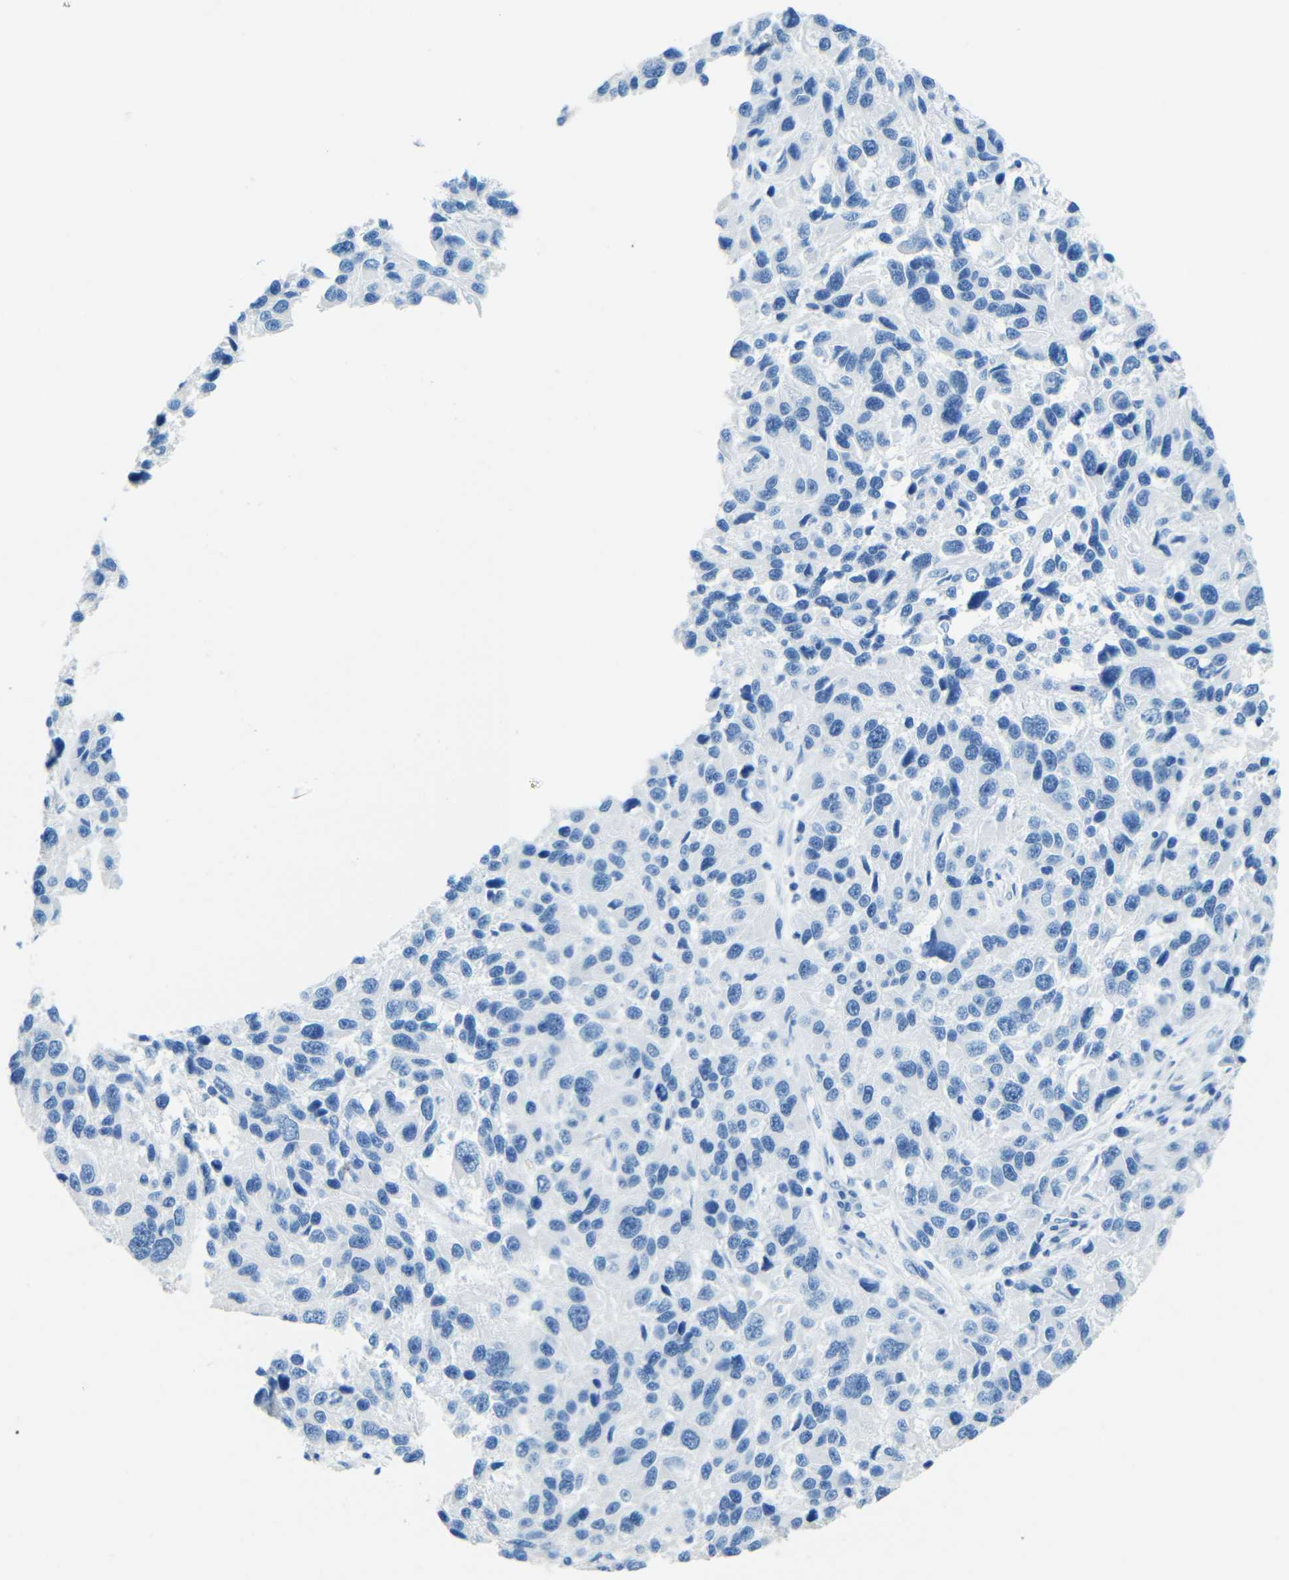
{"staining": {"intensity": "negative", "quantity": "none", "location": "none"}, "tissue": "melanoma", "cell_type": "Tumor cells", "image_type": "cancer", "snomed": [{"axis": "morphology", "description": "Malignant melanoma, NOS"}, {"axis": "topography", "description": "Skin"}], "caption": "Immunohistochemical staining of malignant melanoma exhibits no significant expression in tumor cells. (Brightfield microscopy of DAB (3,3'-diaminobenzidine) IHC at high magnification).", "gene": "TUBB4B", "patient": {"sex": "male", "age": 53}}